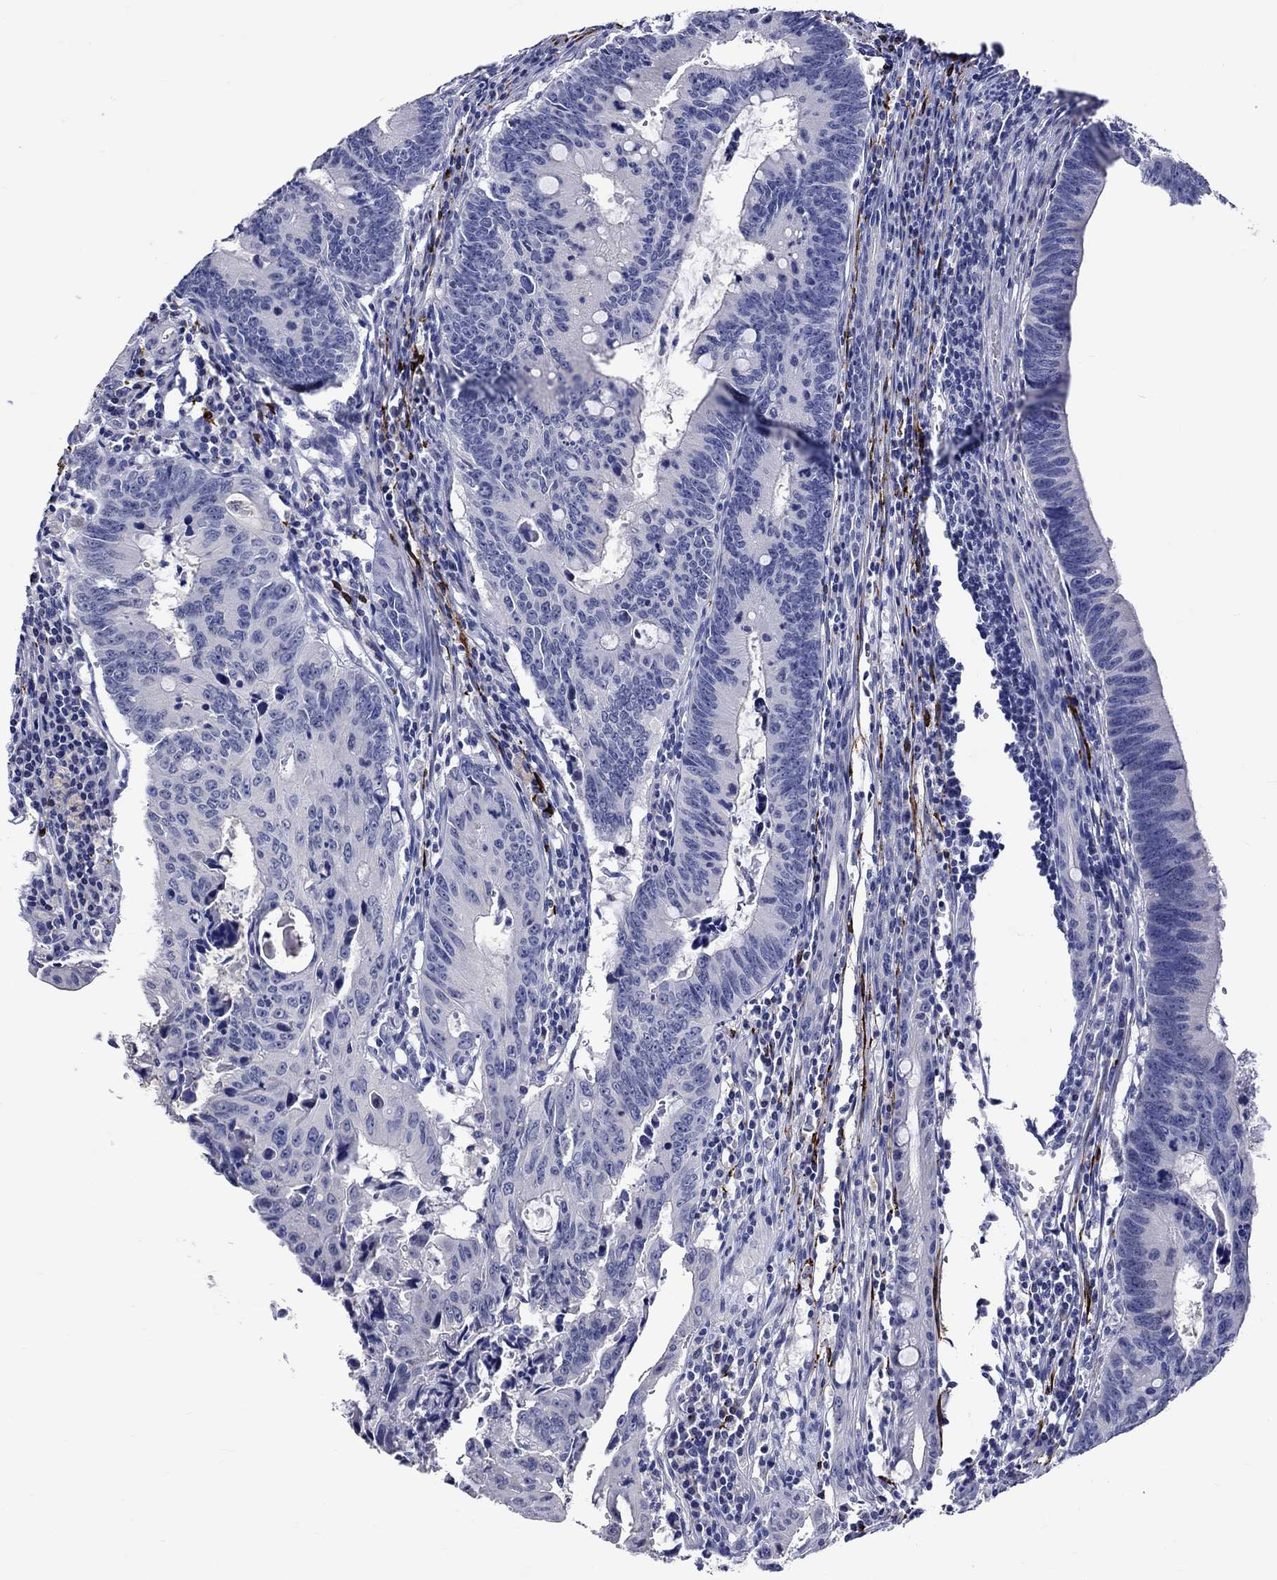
{"staining": {"intensity": "negative", "quantity": "none", "location": "none"}, "tissue": "colorectal cancer", "cell_type": "Tumor cells", "image_type": "cancer", "snomed": [{"axis": "morphology", "description": "Adenocarcinoma, NOS"}, {"axis": "topography", "description": "Colon"}], "caption": "Immunohistochemistry (IHC) histopathology image of colorectal adenocarcinoma stained for a protein (brown), which demonstrates no expression in tumor cells.", "gene": "CRYAB", "patient": {"sex": "female", "age": 87}}